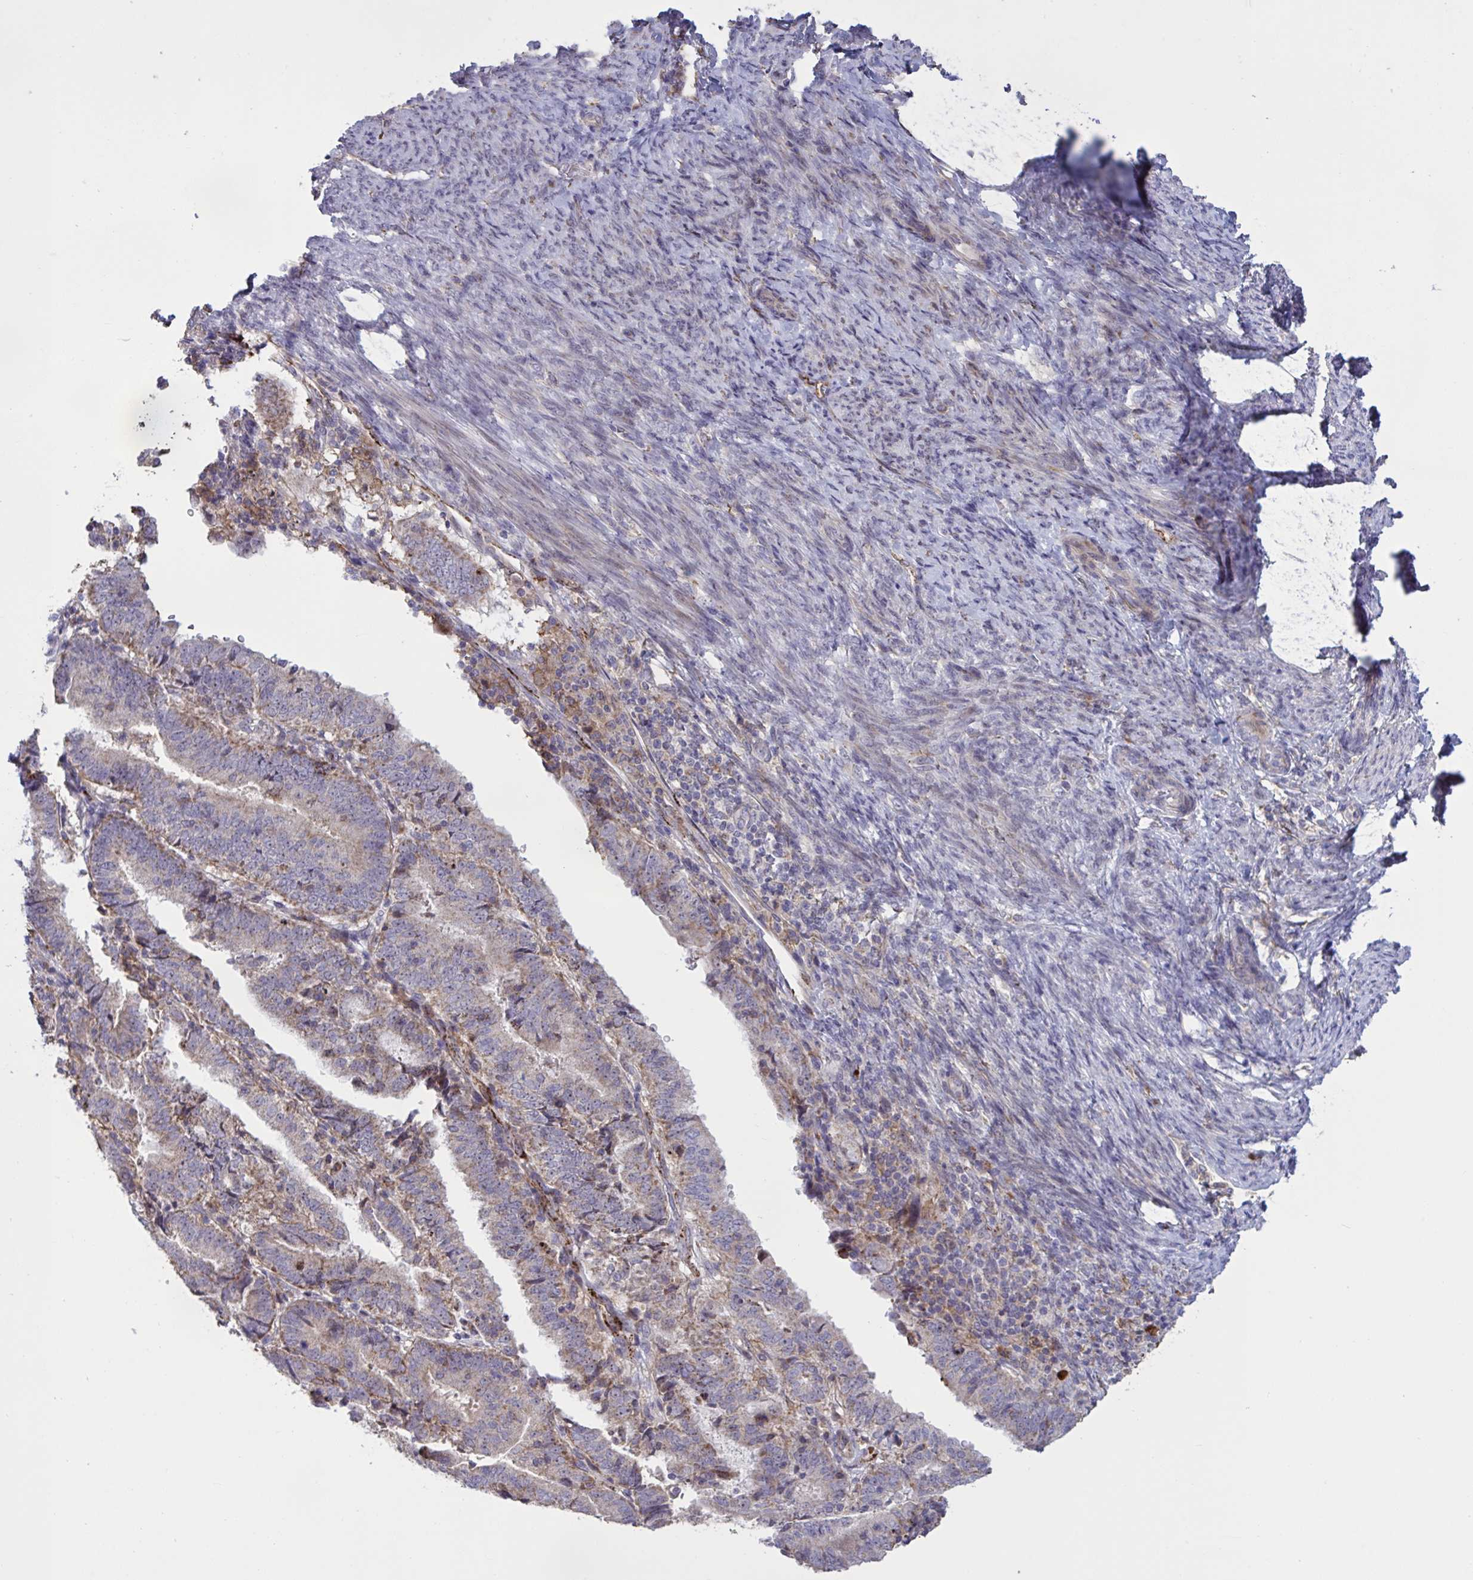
{"staining": {"intensity": "weak", "quantity": "25%-75%", "location": "cytoplasmic/membranous"}, "tissue": "endometrial cancer", "cell_type": "Tumor cells", "image_type": "cancer", "snomed": [{"axis": "morphology", "description": "Adenocarcinoma, NOS"}, {"axis": "topography", "description": "Endometrium"}], "caption": "Adenocarcinoma (endometrial) was stained to show a protein in brown. There is low levels of weak cytoplasmic/membranous positivity in about 25%-75% of tumor cells. The staining was performed using DAB (3,3'-diaminobenzidine) to visualize the protein expression in brown, while the nuclei were stained in blue with hematoxylin (Magnification: 20x).", "gene": "CD101", "patient": {"sex": "female", "age": 70}}